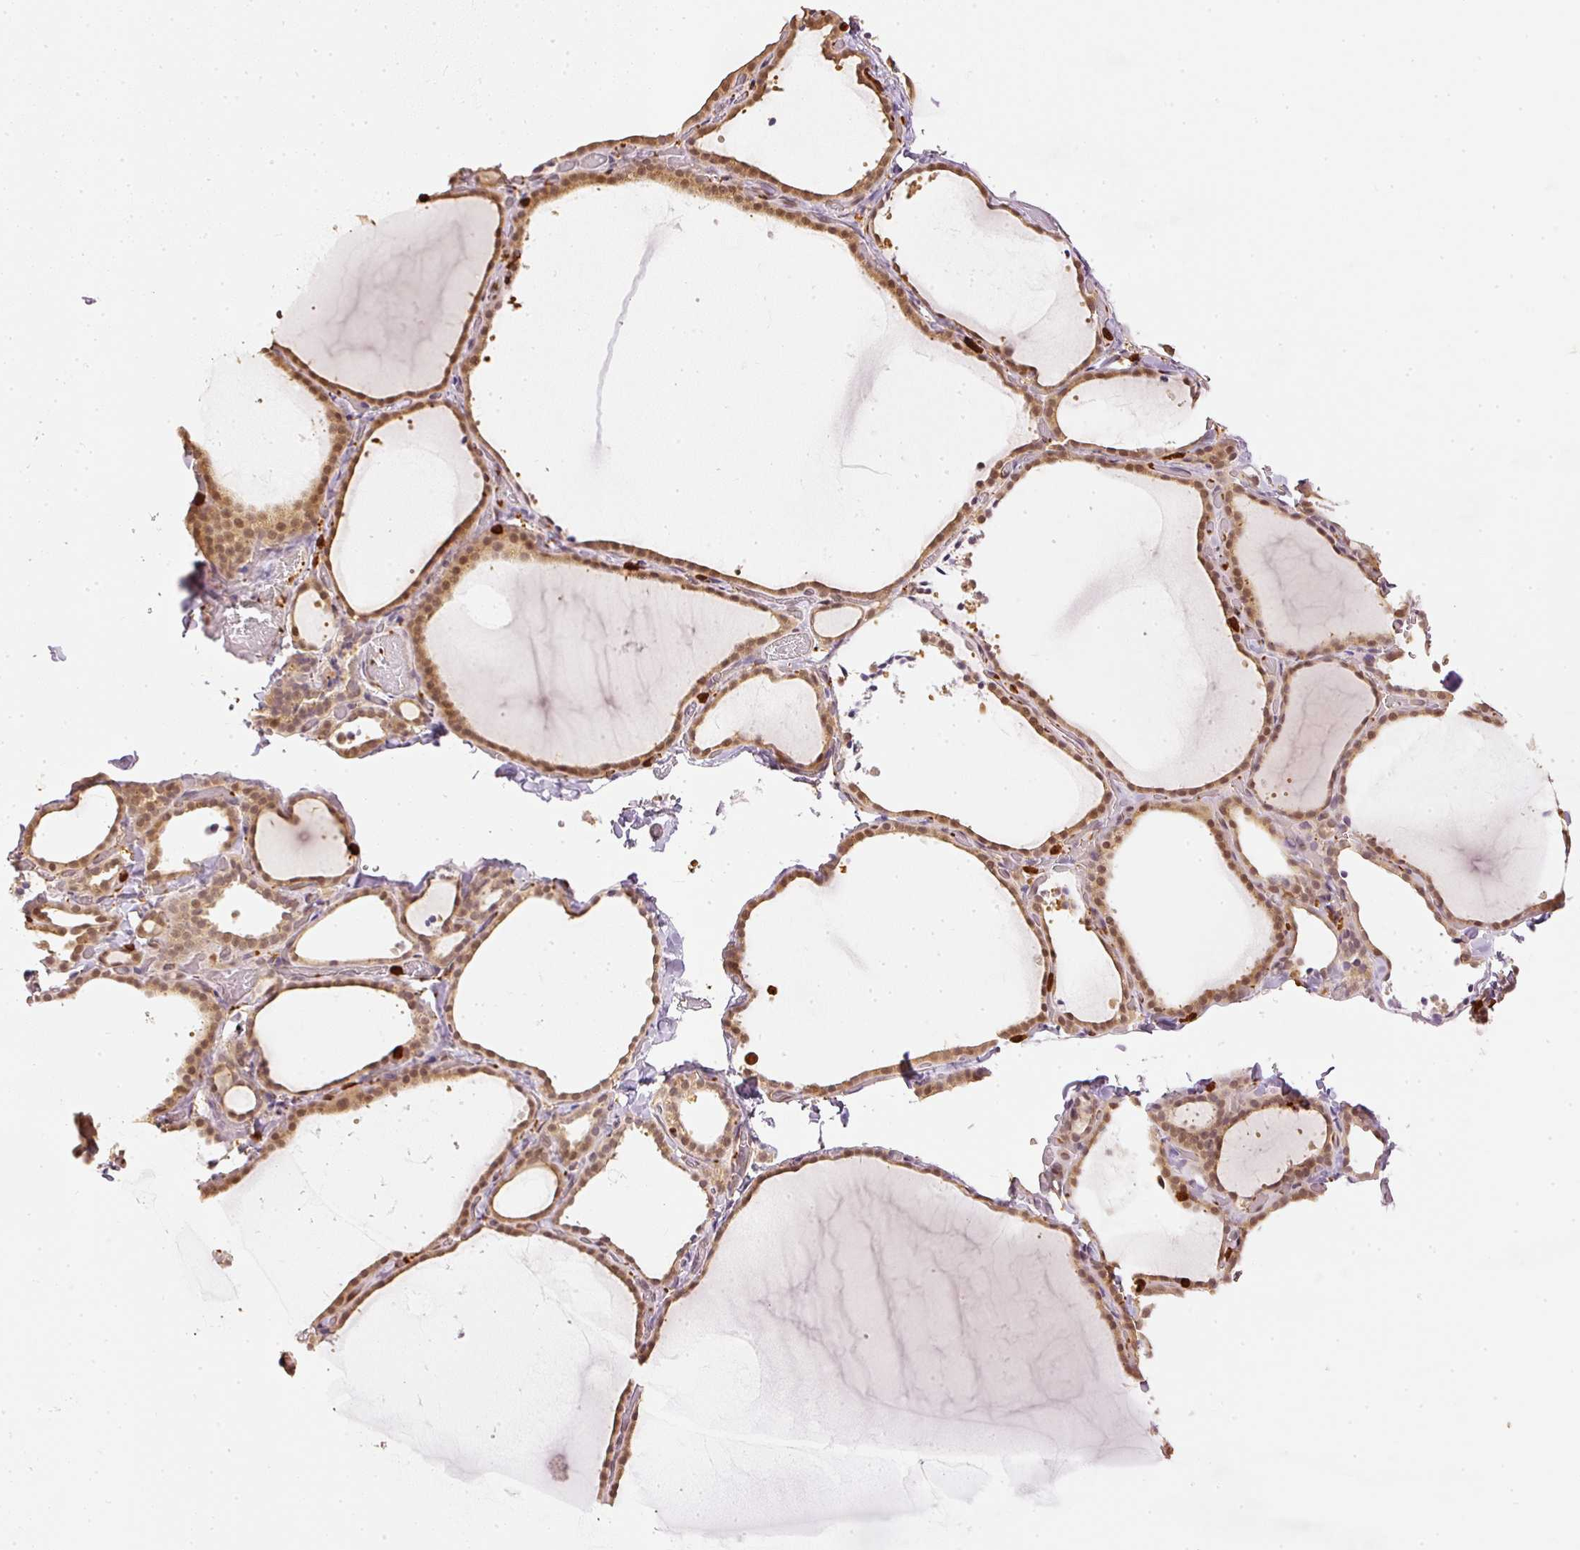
{"staining": {"intensity": "moderate", "quantity": ">75%", "location": "cytoplasmic/membranous,nuclear"}, "tissue": "thyroid gland", "cell_type": "Glandular cells", "image_type": "normal", "snomed": [{"axis": "morphology", "description": "Normal tissue, NOS"}, {"axis": "topography", "description": "Thyroid gland"}], "caption": "IHC image of unremarkable thyroid gland: thyroid gland stained using IHC demonstrates medium levels of moderate protein expression localized specifically in the cytoplasmic/membranous,nuclear of glandular cells, appearing as a cytoplasmic/membranous,nuclear brown color.", "gene": "PFN1", "patient": {"sex": "female", "age": 22}}